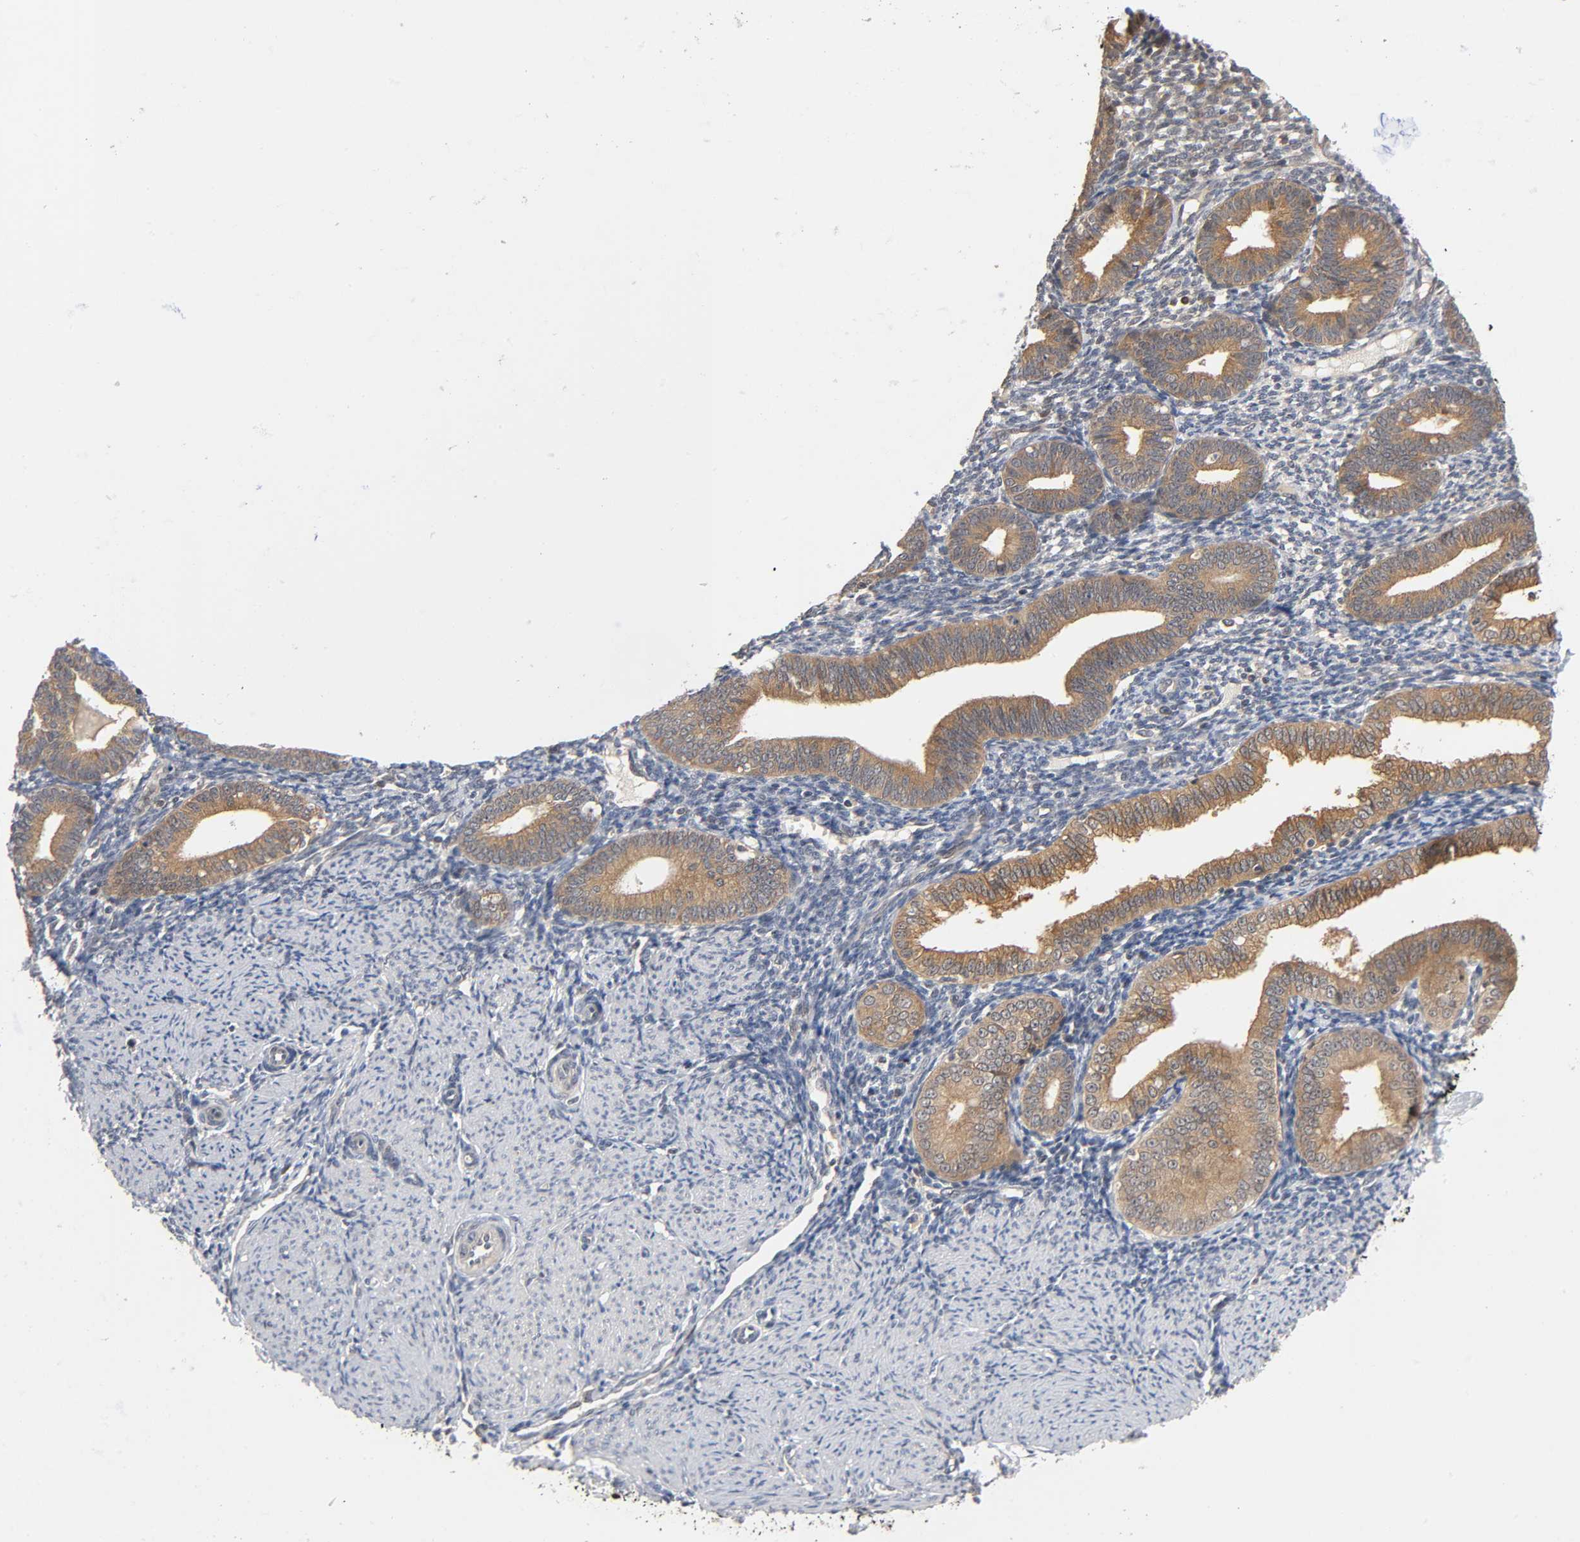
{"staining": {"intensity": "weak", "quantity": "25%-75%", "location": "cytoplasmic/membranous"}, "tissue": "endometrium", "cell_type": "Cells in endometrial stroma", "image_type": "normal", "snomed": [{"axis": "morphology", "description": "Normal tissue, NOS"}, {"axis": "topography", "description": "Endometrium"}], "caption": "Immunohistochemistry (IHC) (DAB (3,3'-diaminobenzidine)) staining of normal human endometrium exhibits weak cytoplasmic/membranous protein staining in about 25%-75% of cells in endometrial stroma.", "gene": "PRKAB1", "patient": {"sex": "female", "age": 61}}